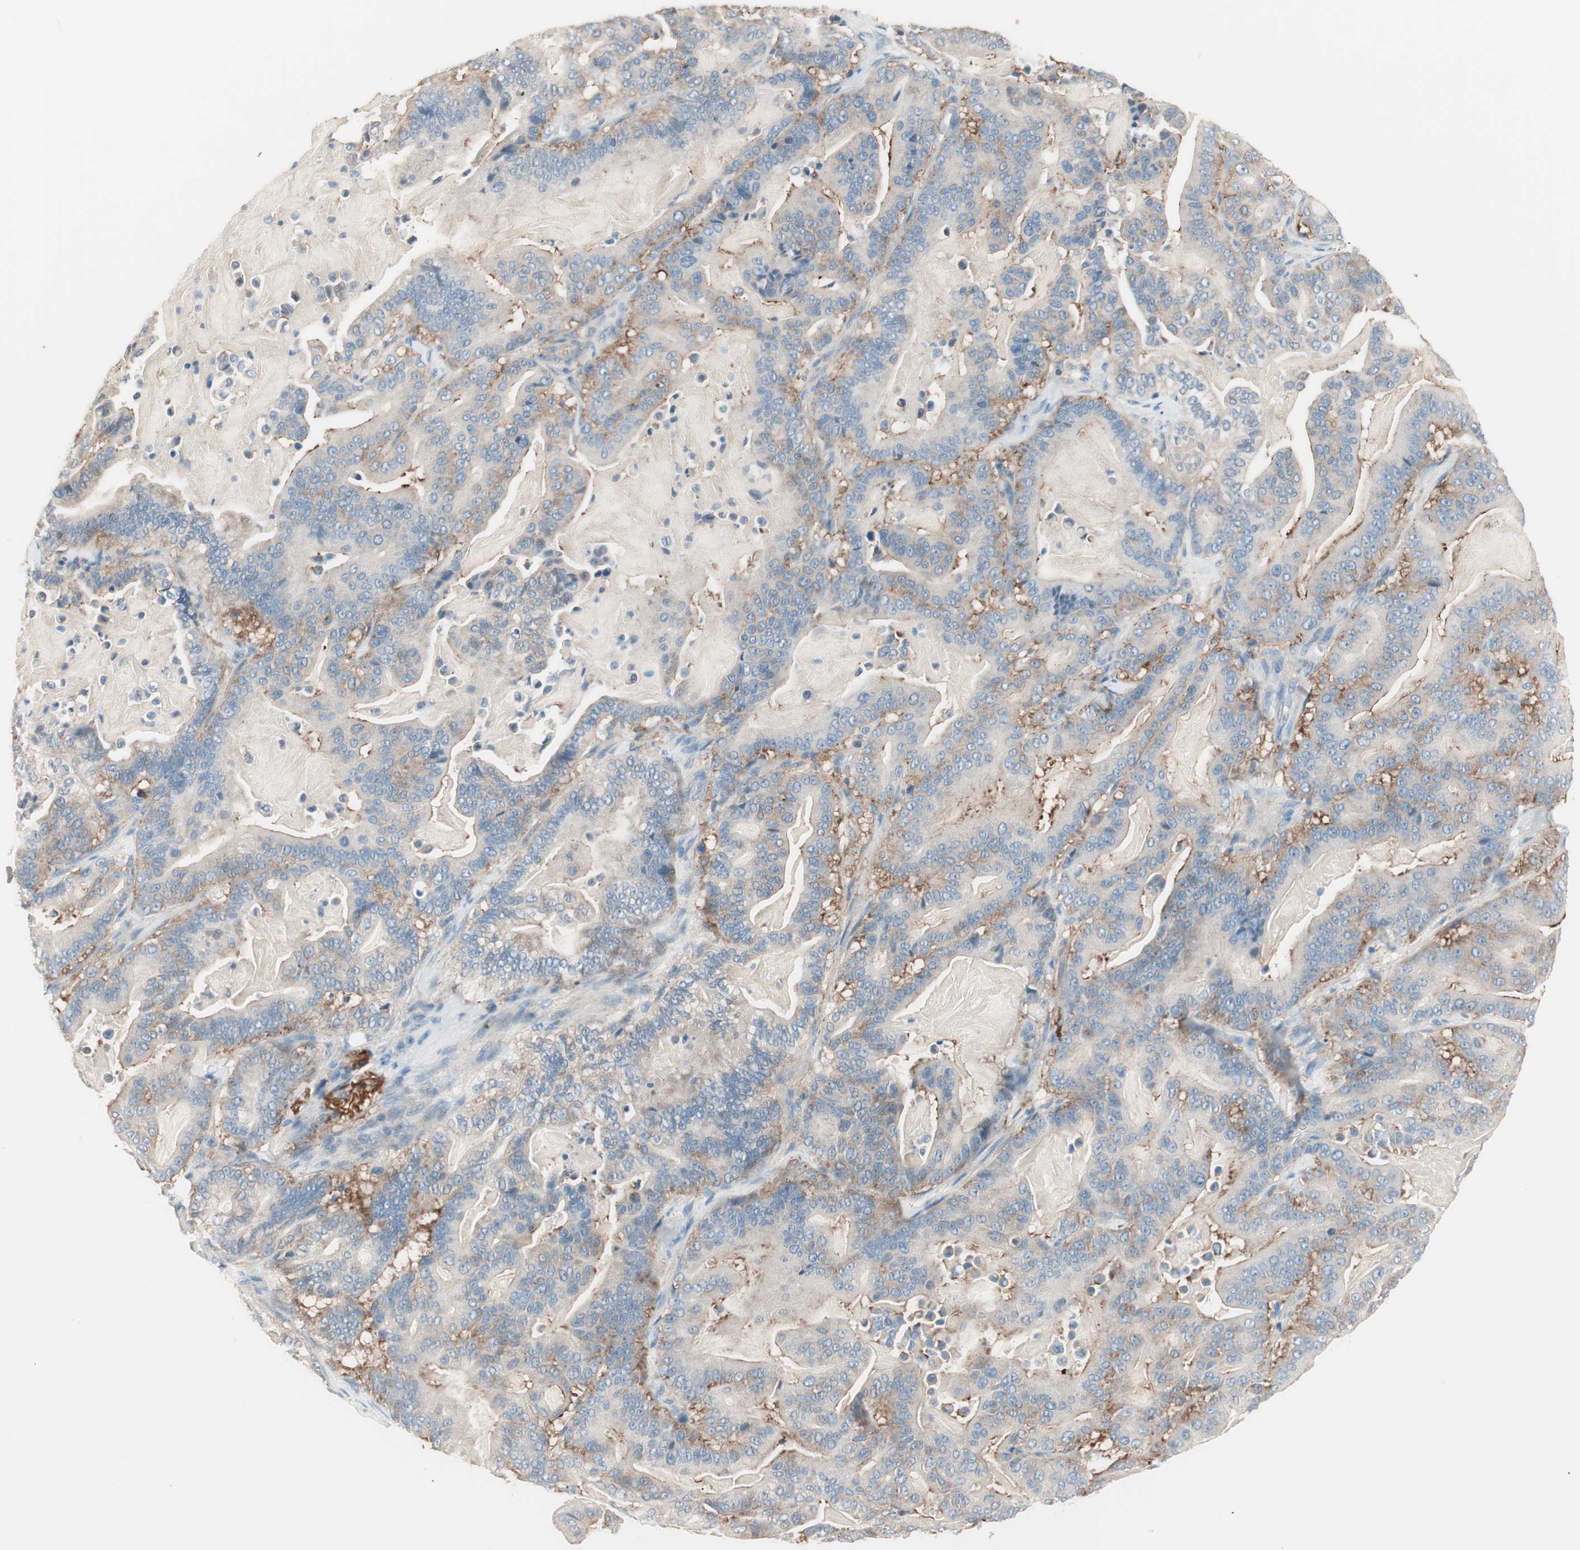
{"staining": {"intensity": "weak", "quantity": "<25%", "location": "cytoplasmic/membranous"}, "tissue": "pancreatic cancer", "cell_type": "Tumor cells", "image_type": "cancer", "snomed": [{"axis": "morphology", "description": "Adenocarcinoma, NOS"}, {"axis": "topography", "description": "Pancreas"}], "caption": "Immunohistochemistry (IHC) of pancreatic cancer (adenocarcinoma) displays no positivity in tumor cells.", "gene": "RAD54B", "patient": {"sex": "male", "age": 63}}